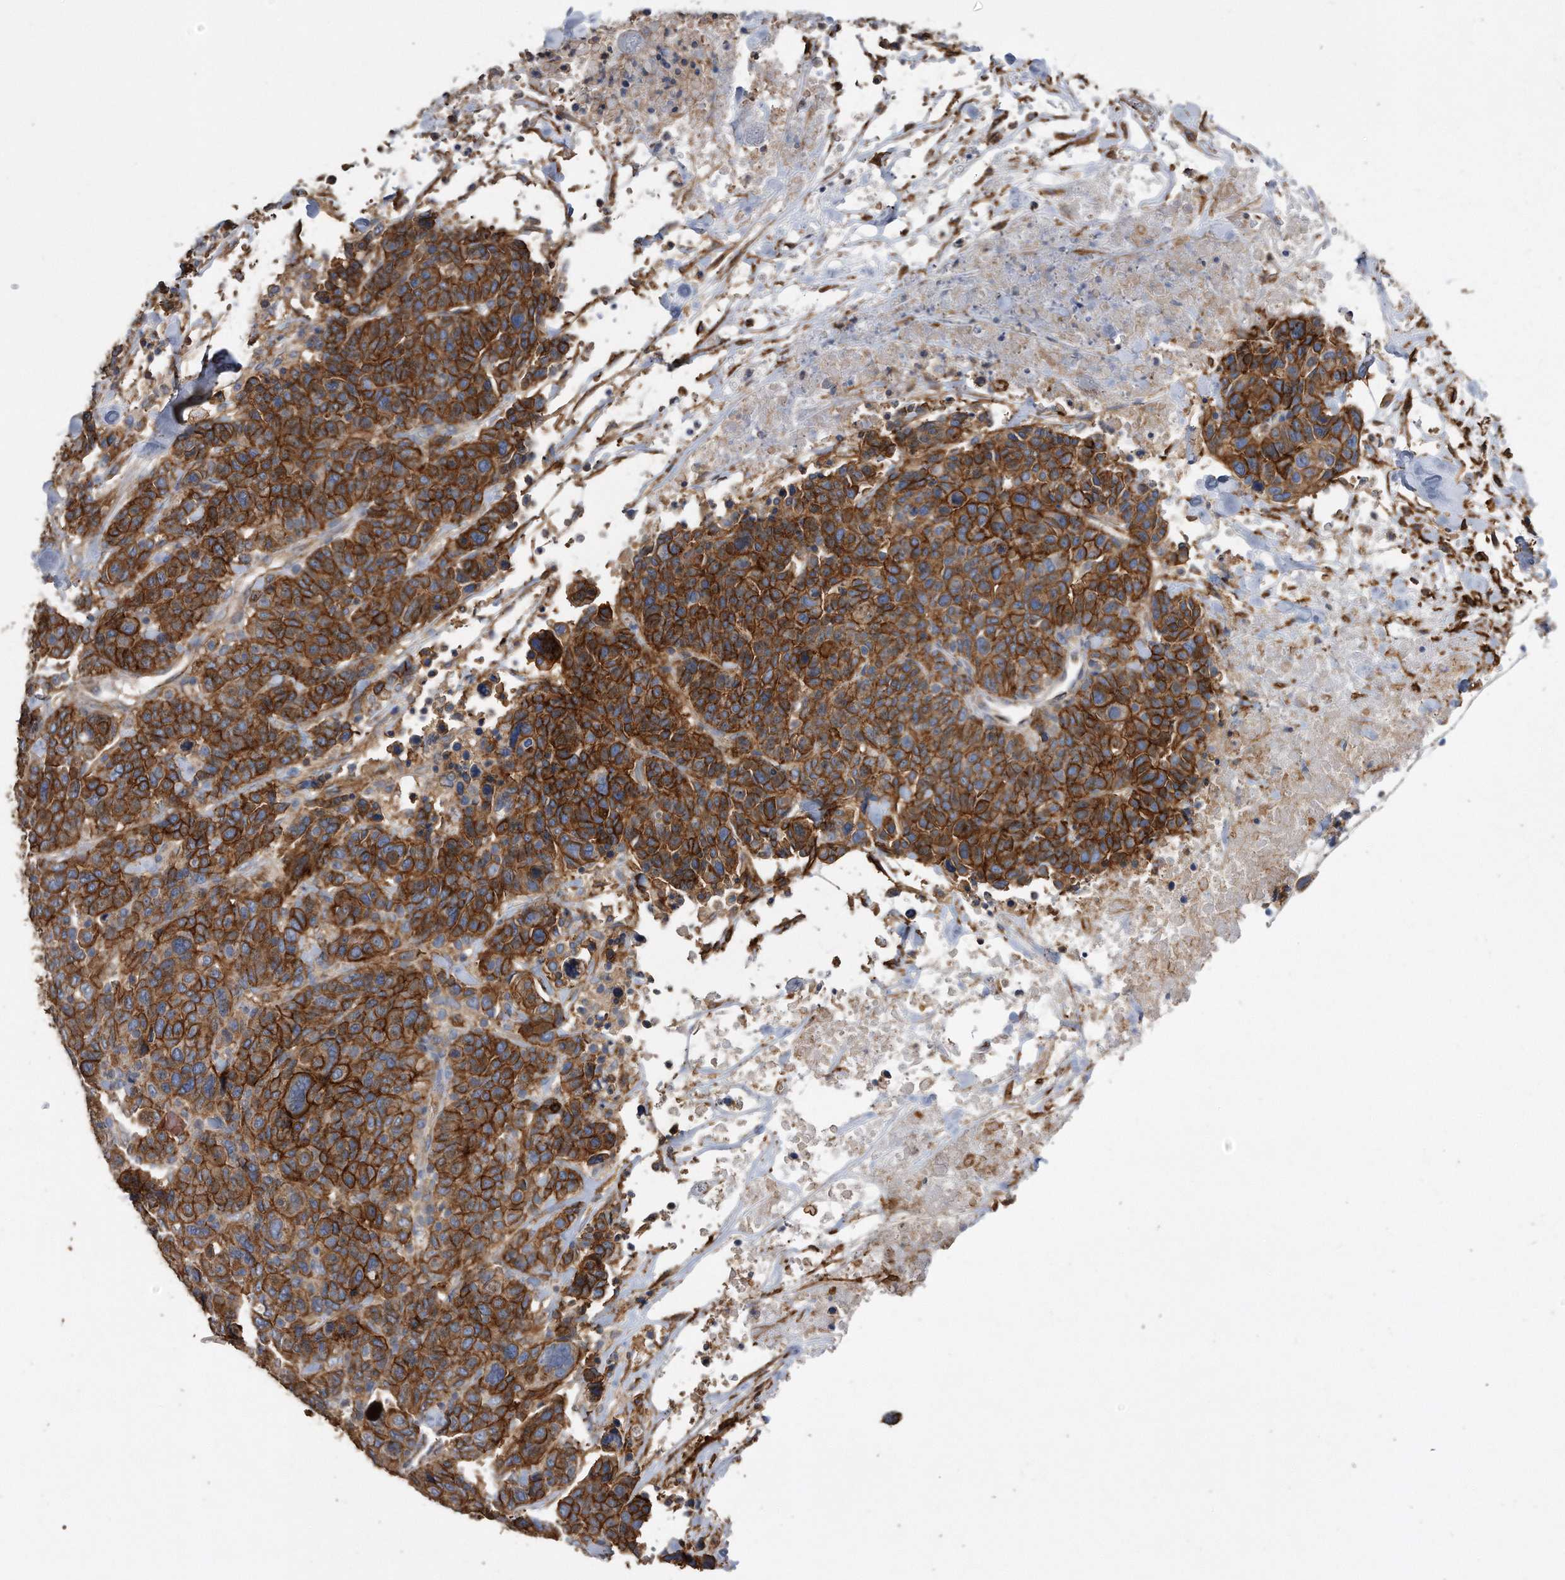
{"staining": {"intensity": "strong", "quantity": ">75%", "location": "cytoplasmic/membranous"}, "tissue": "breast cancer", "cell_type": "Tumor cells", "image_type": "cancer", "snomed": [{"axis": "morphology", "description": "Duct carcinoma"}, {"axis": "topography", "description": "Breast"}], "caption": "Immunohistochemical staining of intraductal carcinoma (breast) demonstrates high levels of strong cytoplasmic/membranous expression in approximately >75% of tumor cells. (Brightfield microscopy of DAB IHC at high magnification).", "gene": "CDCP1", "patient": {"sex": "female", "age": 37}}